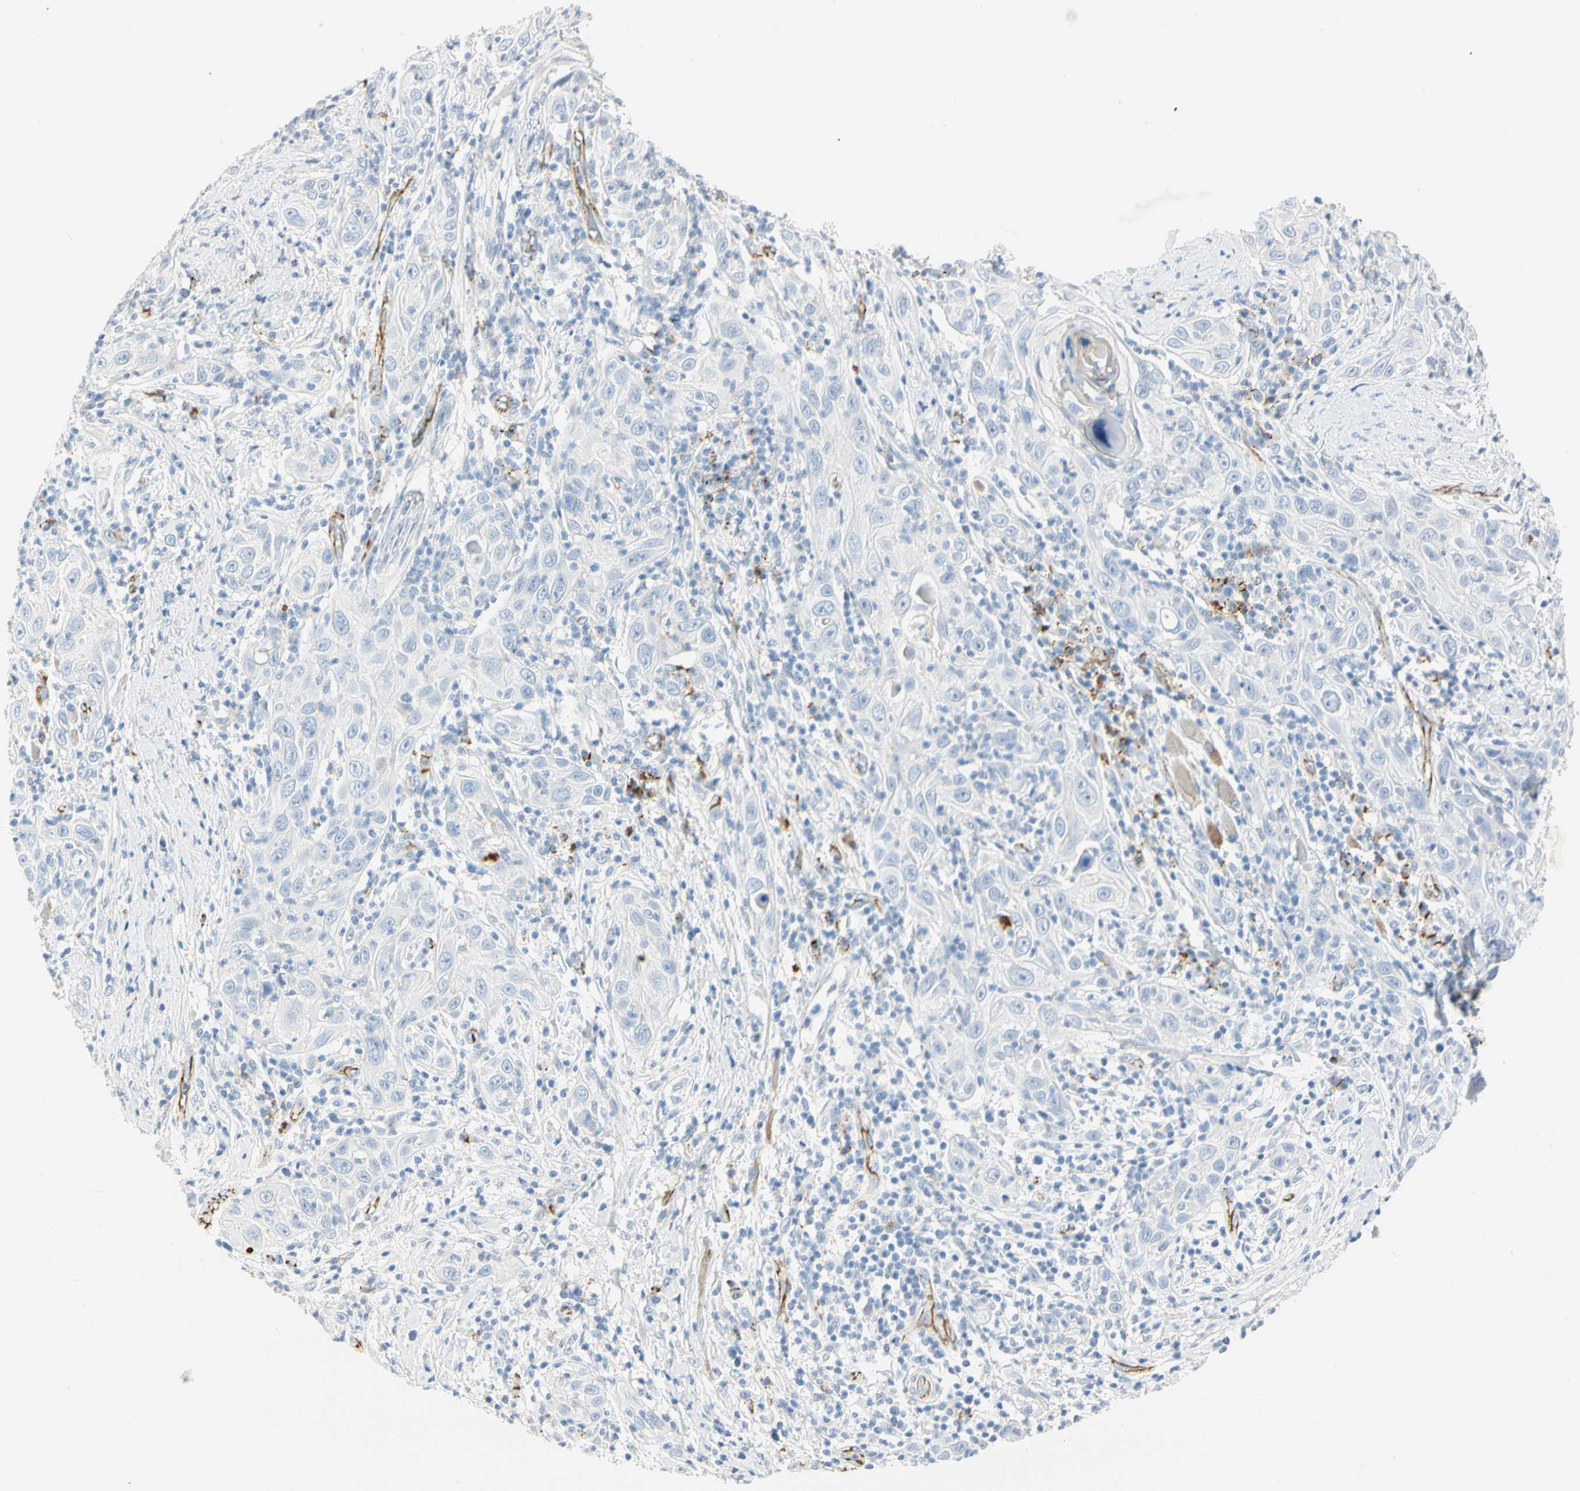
{"staining": {"intensity": "weak", "quantity": "<25%", "location": "cytoplasmic/membranous"}, "tissue": "skin cancer", "cell_type": "Tumor cells", "image_type": "cancer", "snomed": [{"axis": "morphology", "description": "Squamous cell carcinoma, NOS"}, {"axis": "topography", "description": "Skin"}], "caption": "There is no significant positivity in tumor cells of skin cancer (squamous cell carcinoma).", "gene": "VPS9D1", "patient": {"sex": "female", "age": 88}}